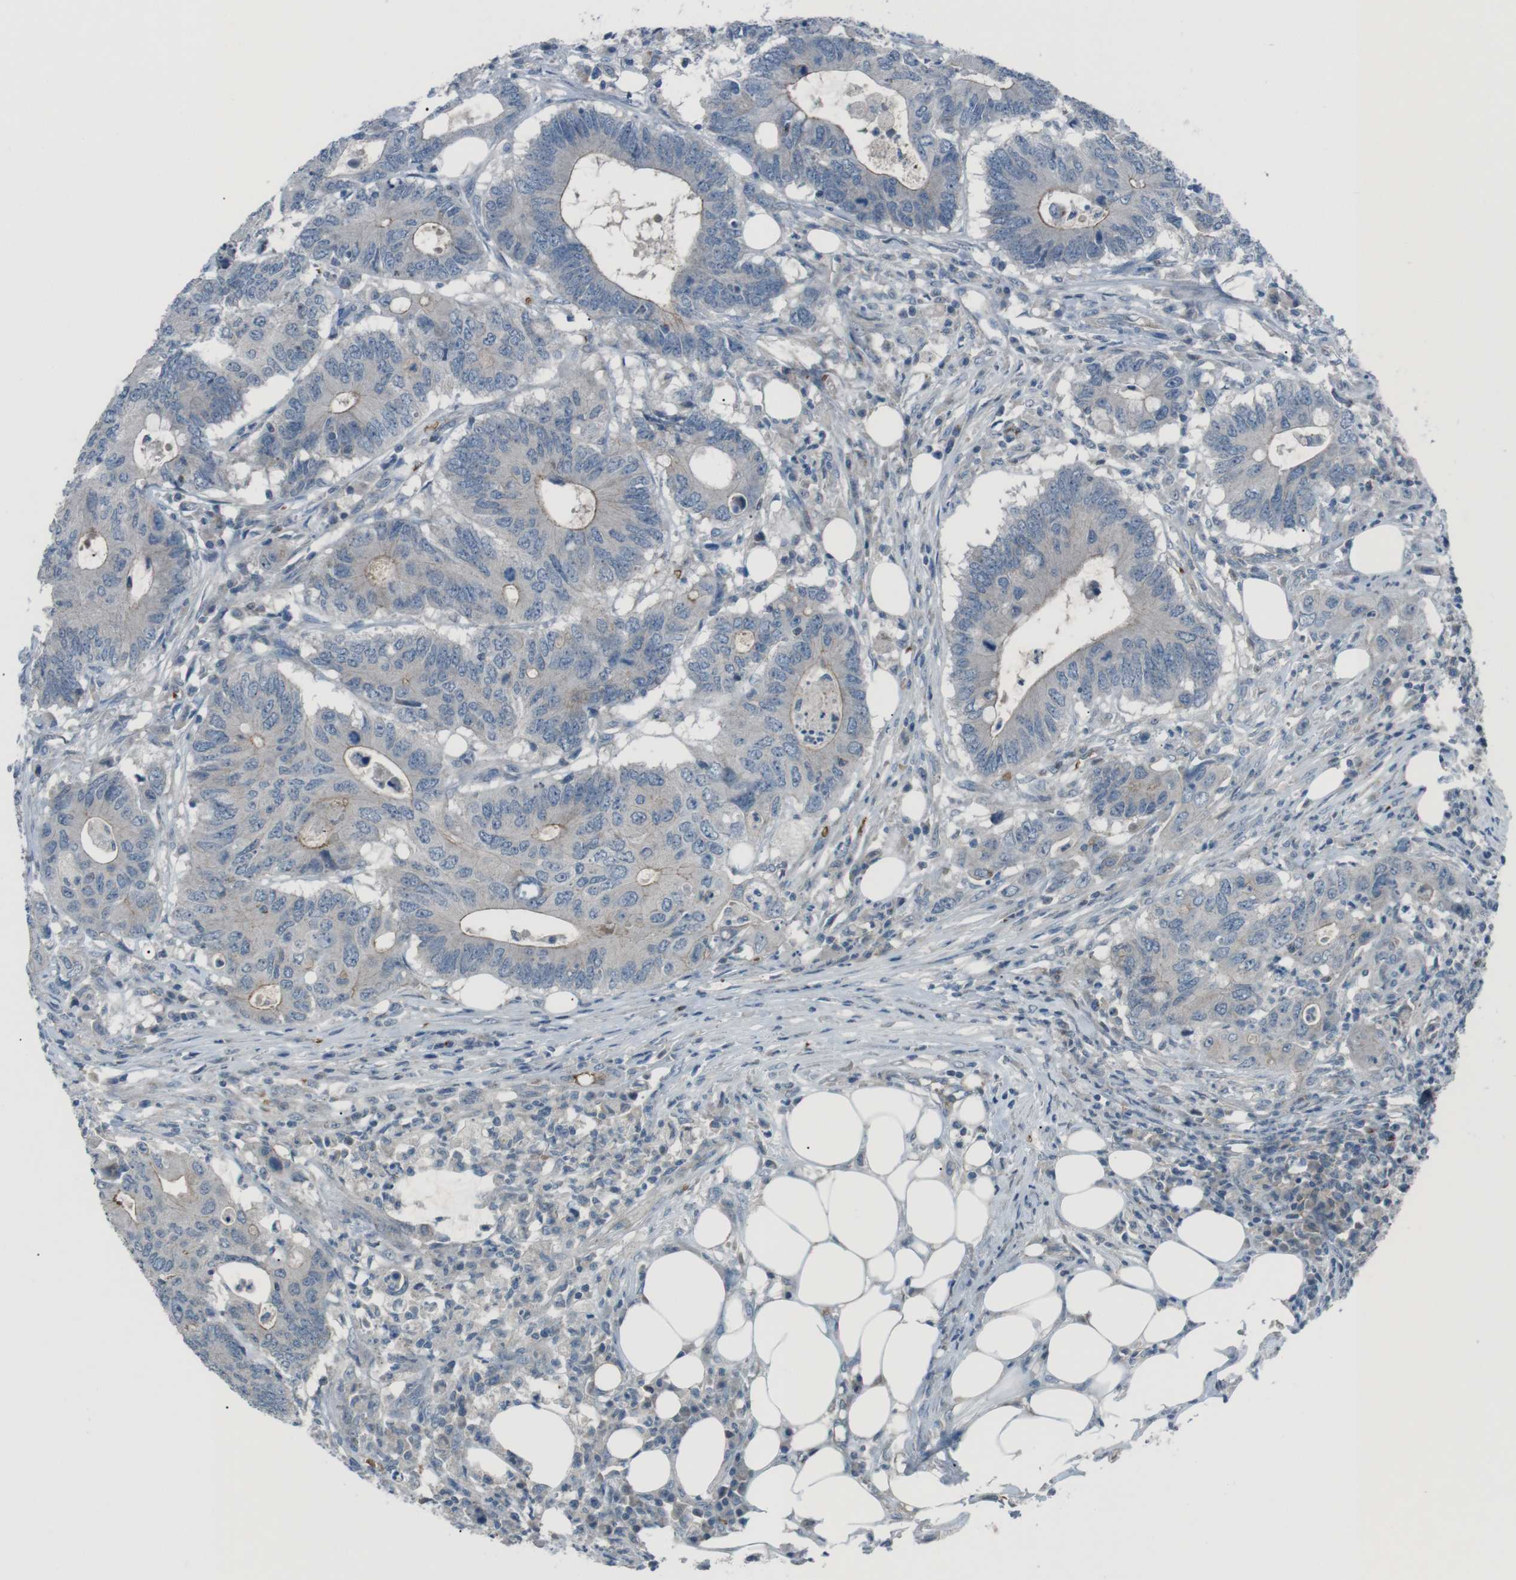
{"staining": {"intensity": "weak", "quantity": "<25%", "location": "cytoplasmic/membranous"}, "tissue": "colorectal cancer", "cell_type": "Tumor cells", "image_type": "cancer", "snomed": [{"axis": "morphology", "description": "Adenocarcinoma, NOS"}, {"axis": "topography", "description": "Colon"}], "caption": "The micrograph shows no significant expression in tumor cells of adenocarcinoma (colorectal).", "gene": "SPTA1", "patient": {"sex": "male", "age": 71}}